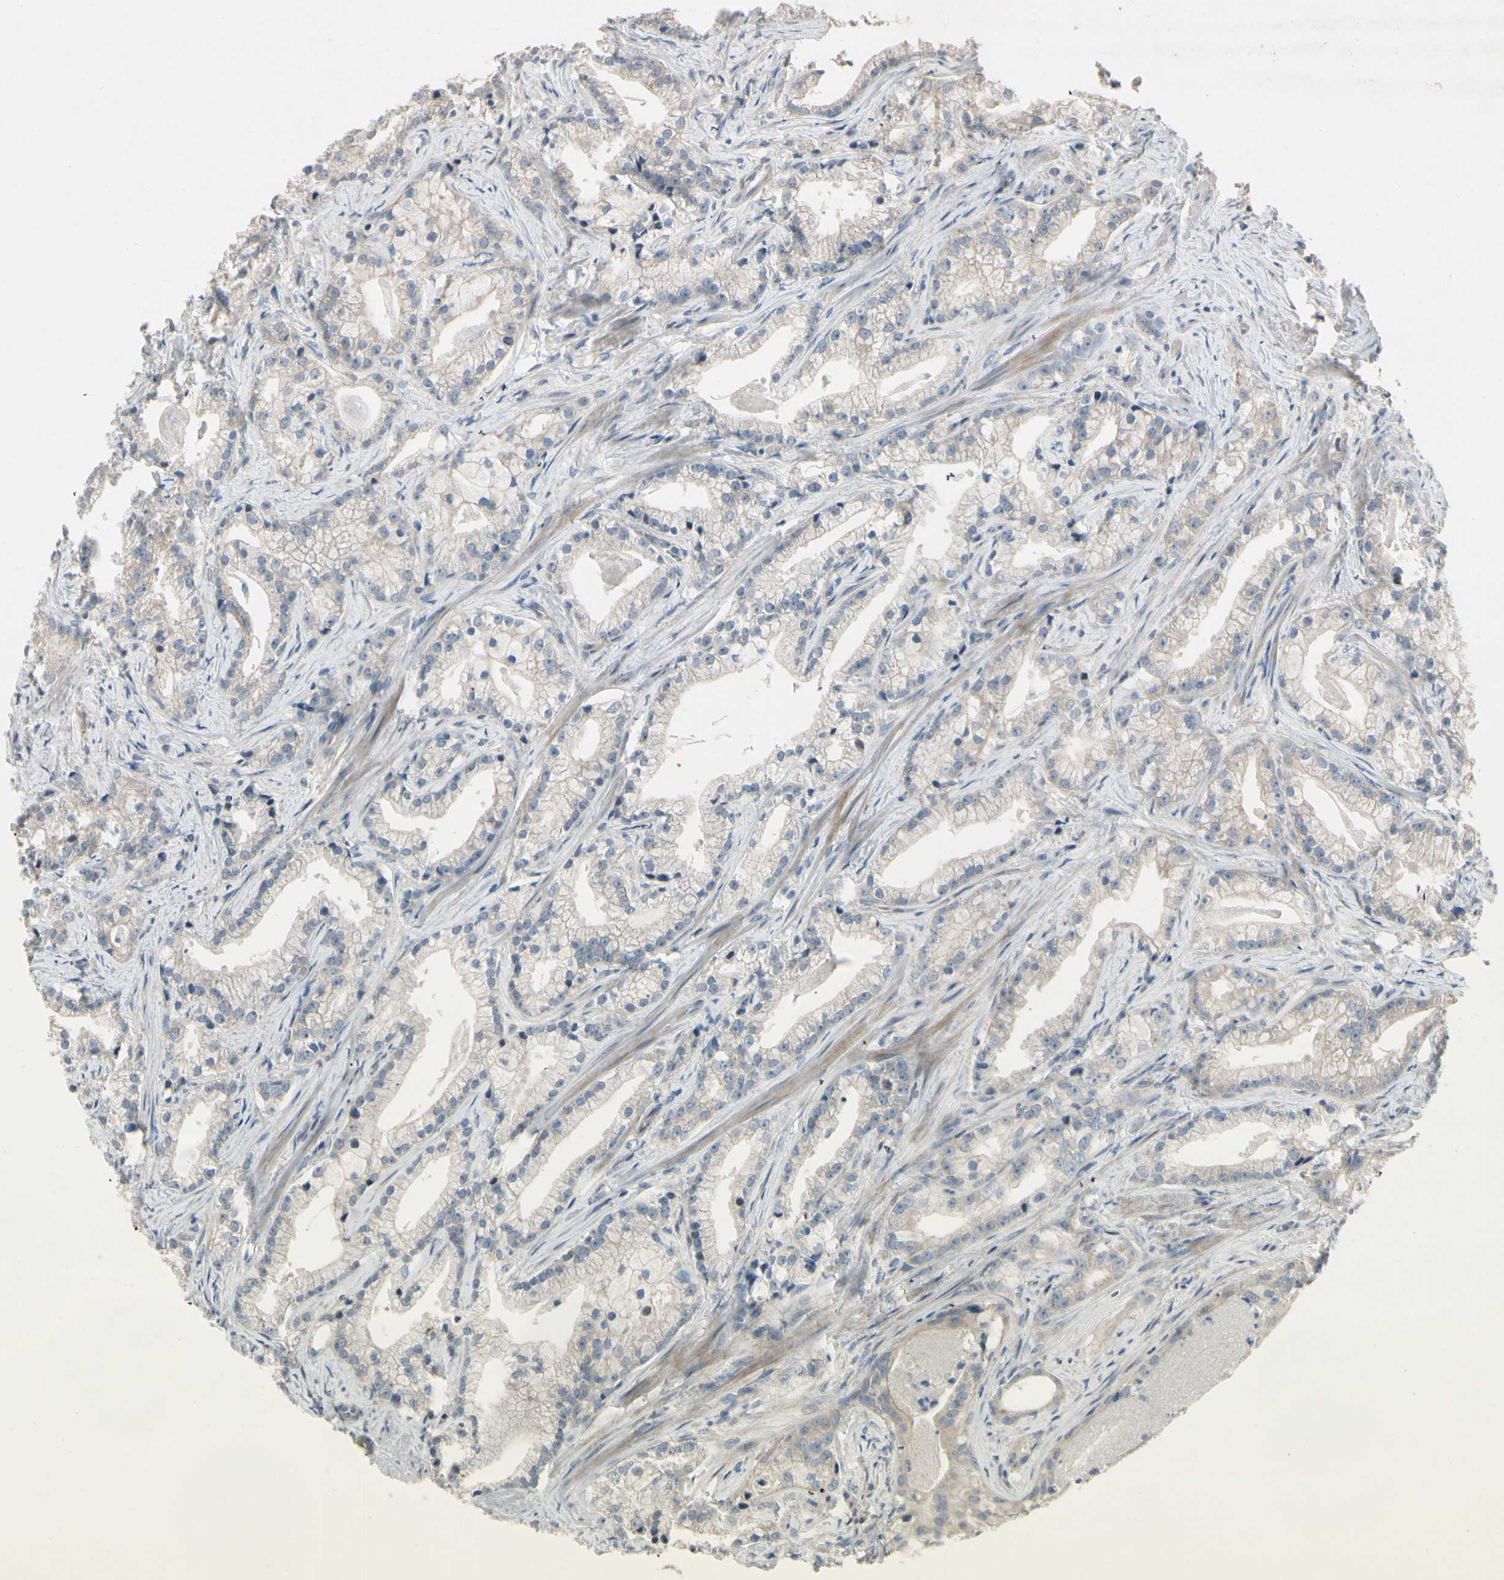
{"staining": {"intensity": "negative", "quantity": "none", "location": "none"}, "tissue": "prostate cancer", "cell_type": "Tumor cells", "image_type": "cancer", "snomed": [{"axis": "morphology", "description": "Adenocarcinoma, Low grade"}, {"axis": "topography", "description": "Prostate"}], "caption": "Immunohistochemical staining of prostate cancer shows no significant expression in tumor cells.", "gene": "PPP3CB", "patient": {"sex": "male", "age": 59}}